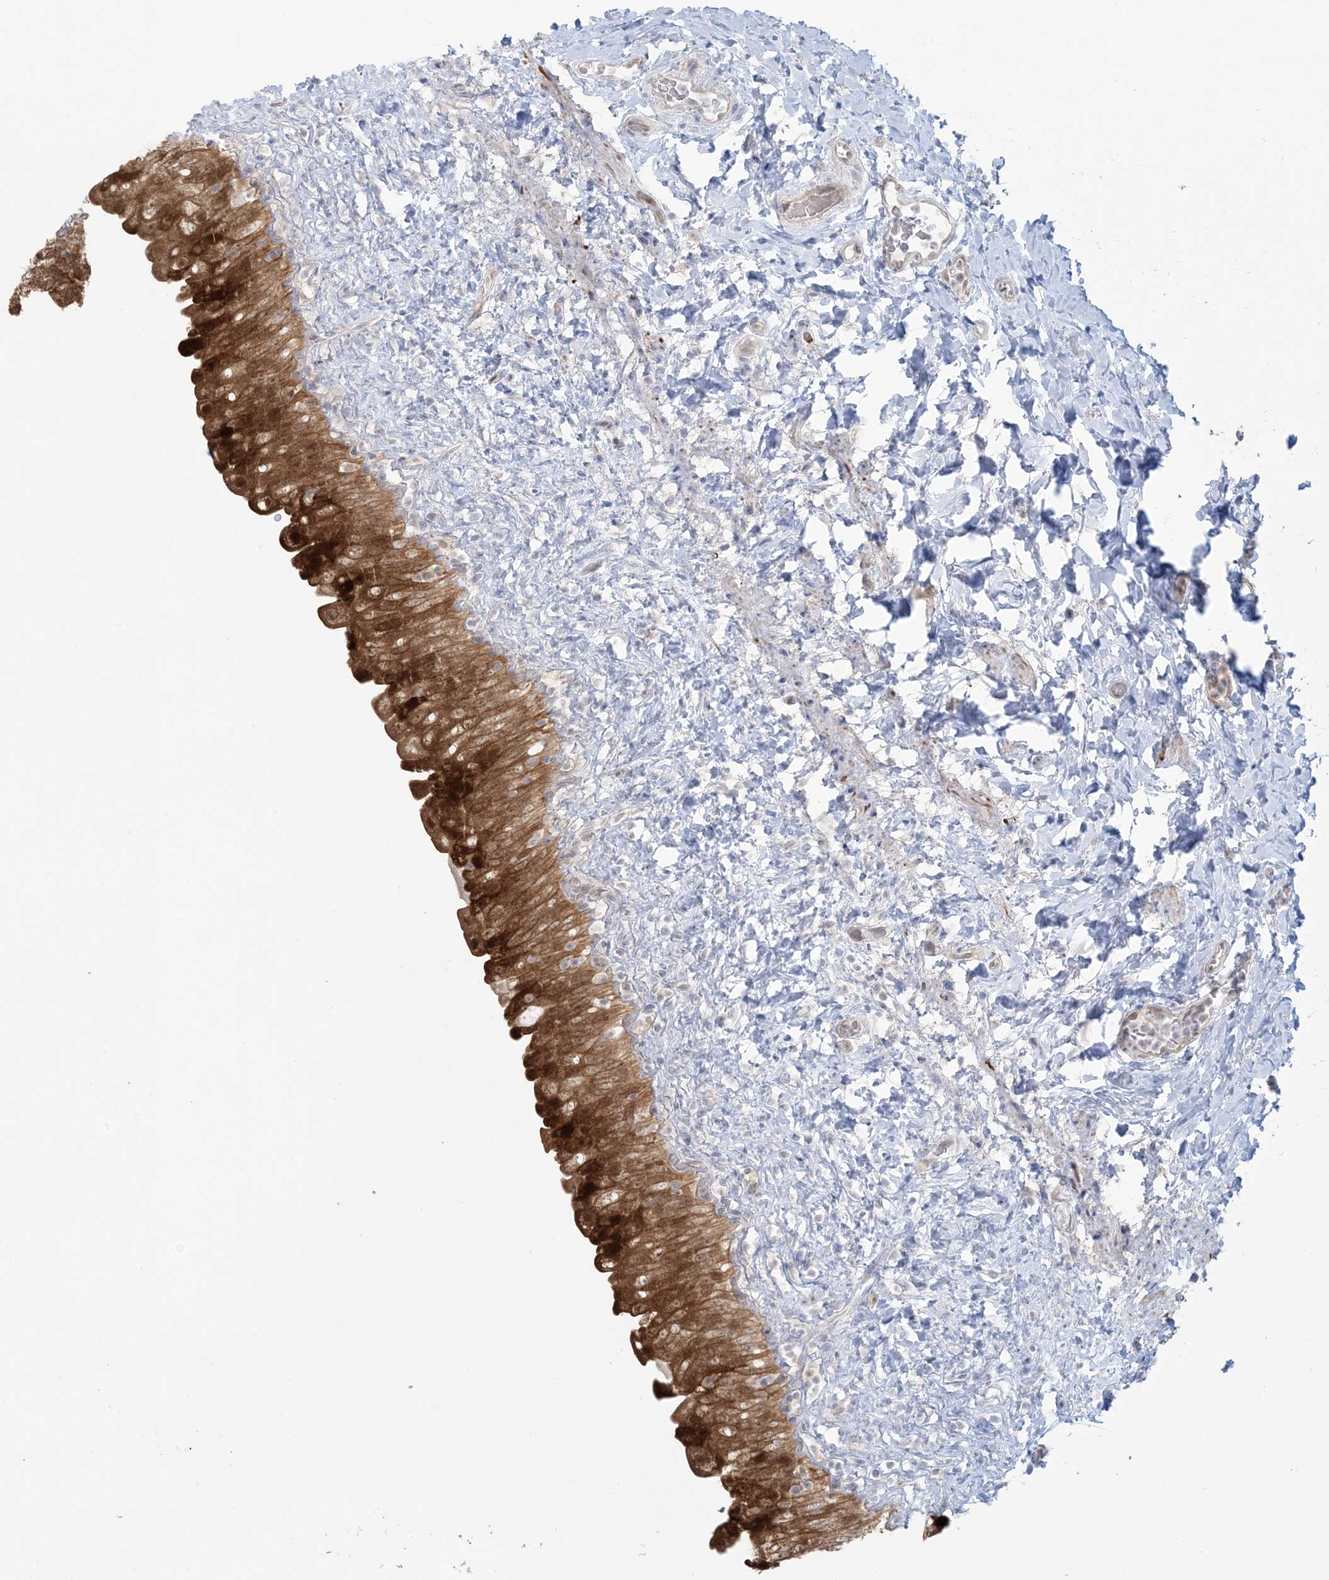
{"staining": {"intensity": "strong", "quantity": ">75%", "location": "cytoplasmic/membranous,nuclear"}, "tissue": "urinary bladder", "cell_type": "Urothelial cells", "image_type": "normal", "snomed": [{"axis": "morphology", "description": "Normal tissue, NOS"}, {"axis": "topography", "description": "Urinary bladder"}], "caption": "DAB (3,3'-diaminobenzidine) immunohistochemical staining of normal human urinary bladder demonstrates strong cytoplasmic/membranous,nuclear protein staining in about >75% of urothelial cells.", "gene": "NRBP2", "patient": {"sex": "female", "age": 27}}